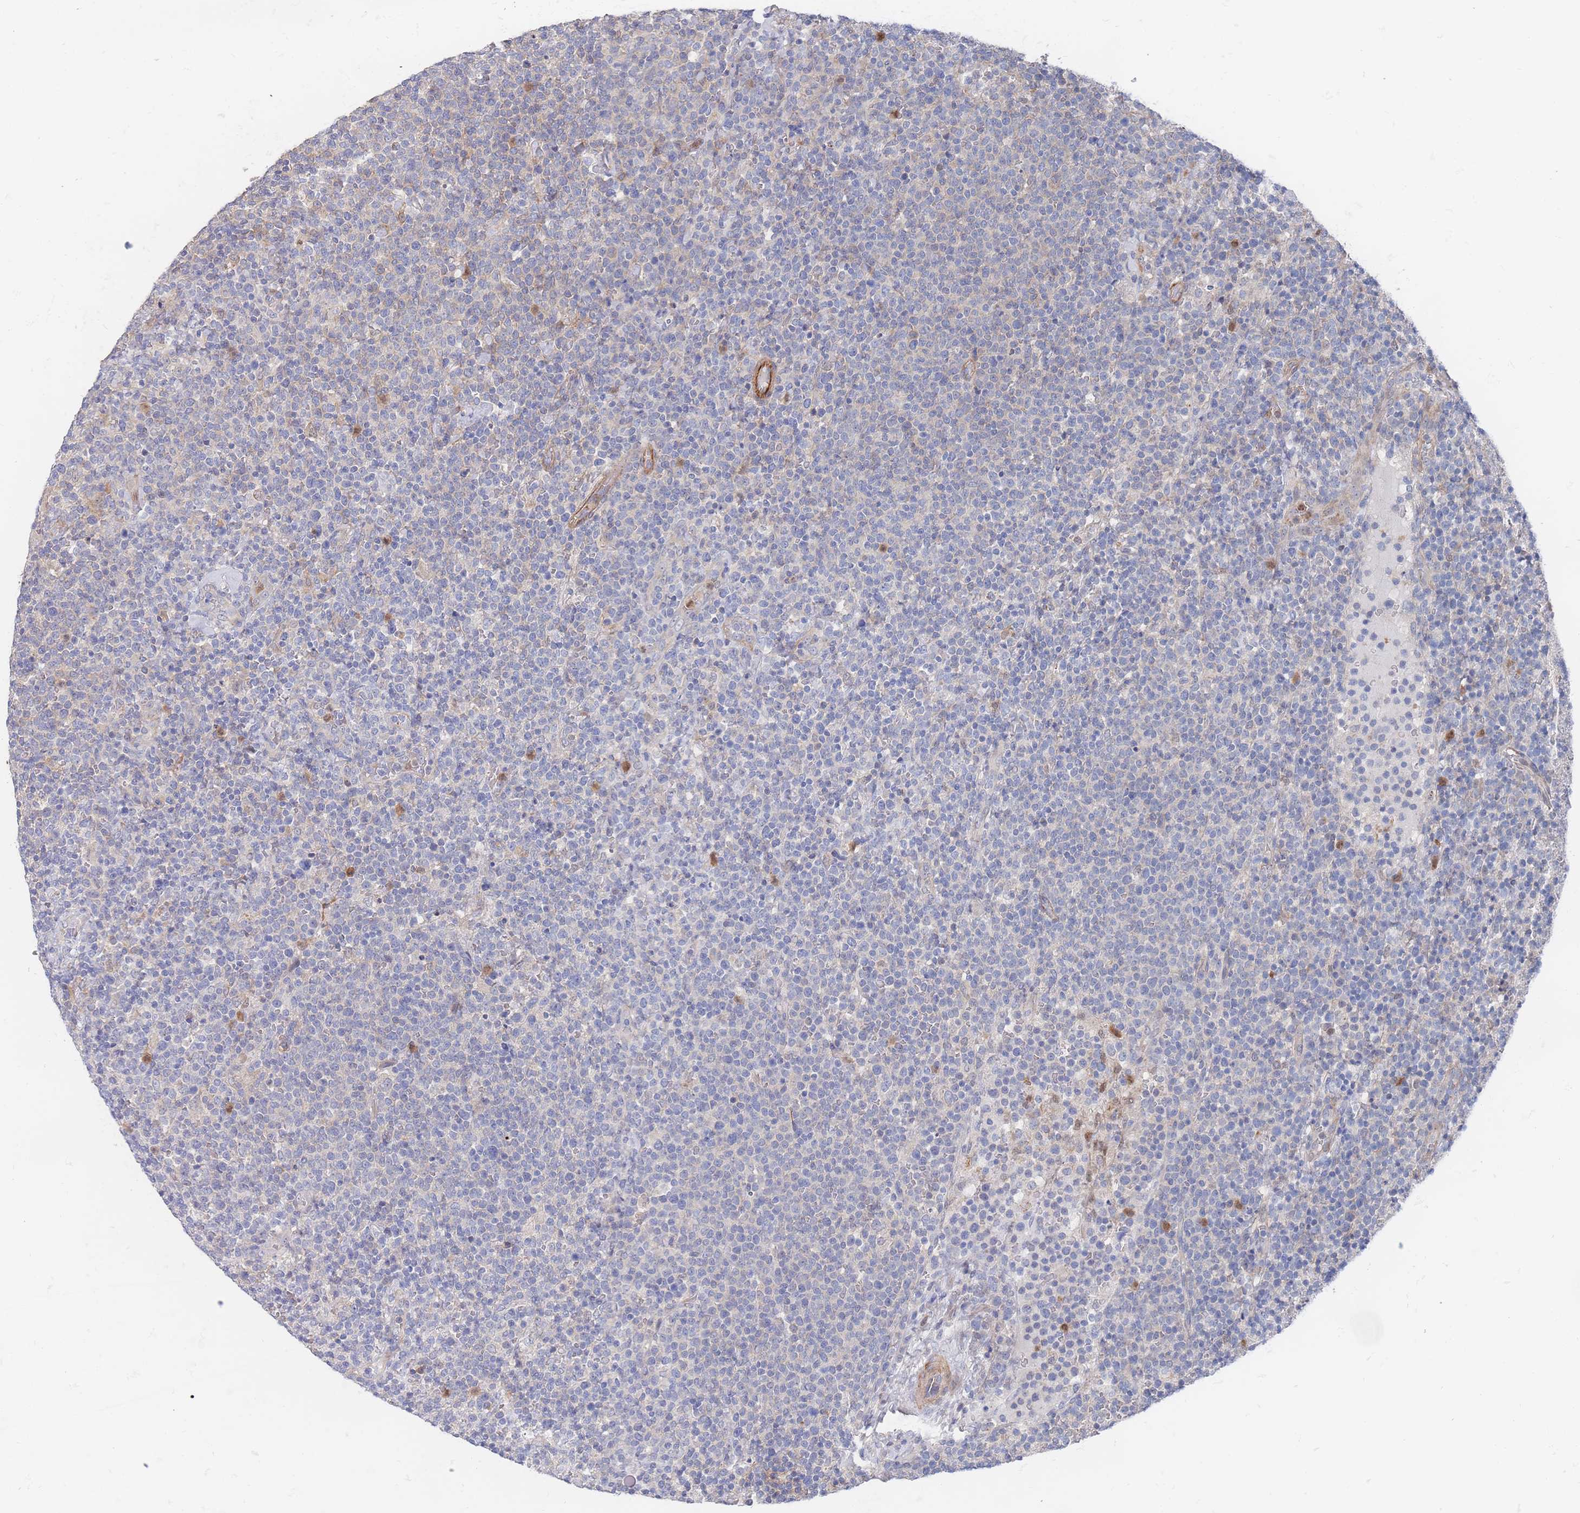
{"staining": {"intensity": "negative", "quantity": "none", "location": "none"}, "tissue": "lymphoma", "cell_type": "Tumor cells", "image_type": "cancer", "snomed": [{"axis": "morphology", "description": "Malignant lymphoma, non-Hodgkin's type, High grade"}, {"axis": "topography", "description": "Lymph node"}], "caption": "Micrograph shows no significant protein staining in tumor cells of malignant lymphoma, non-Hodgkin's type (high-grade).", "gene": "G6PC1", "patient": {"sex": "male", "age": 61}}